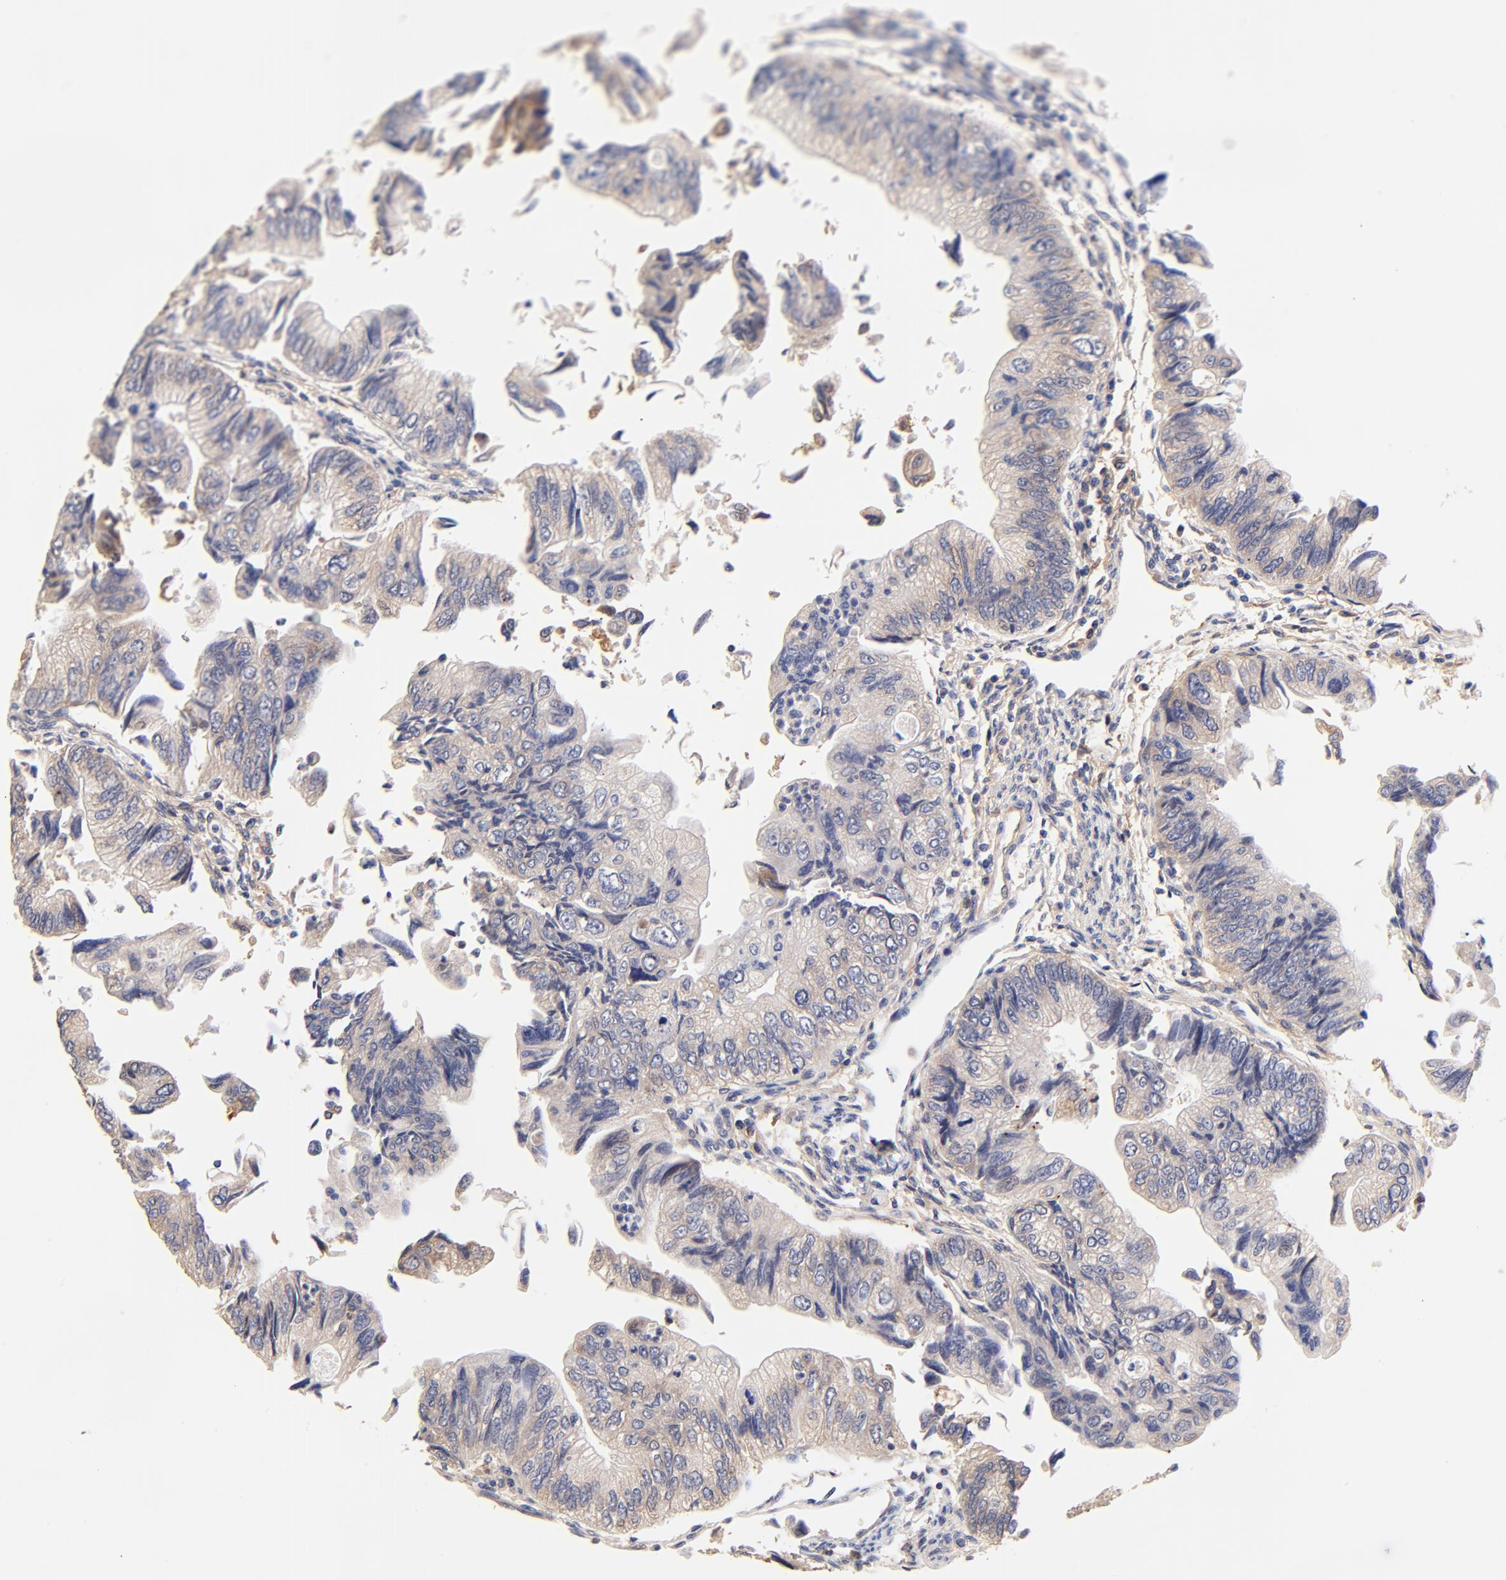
{"staining": {"intensity": "moderate", "quantity": ">75%", "location": "cytoplasmic/membranous"}, "tissue": "colorectal cancer", "cell_type": "Tumor cells", "image_type": "cancer", "snomed": [{"axis": "morphology", "description": "Adenocarcinoma, NOS"}, {"axis": "topography", "description": "Colon"}], "caption": "Adenocarcinoma (colorectal) stained with DAB immunohistochemistry reveals medium levels of moderate cytoplasmic/membranous staining in approximately >75% of tumor cells.", "gene": "PTK7", "patient": {"sex": "female", "age": 11}}